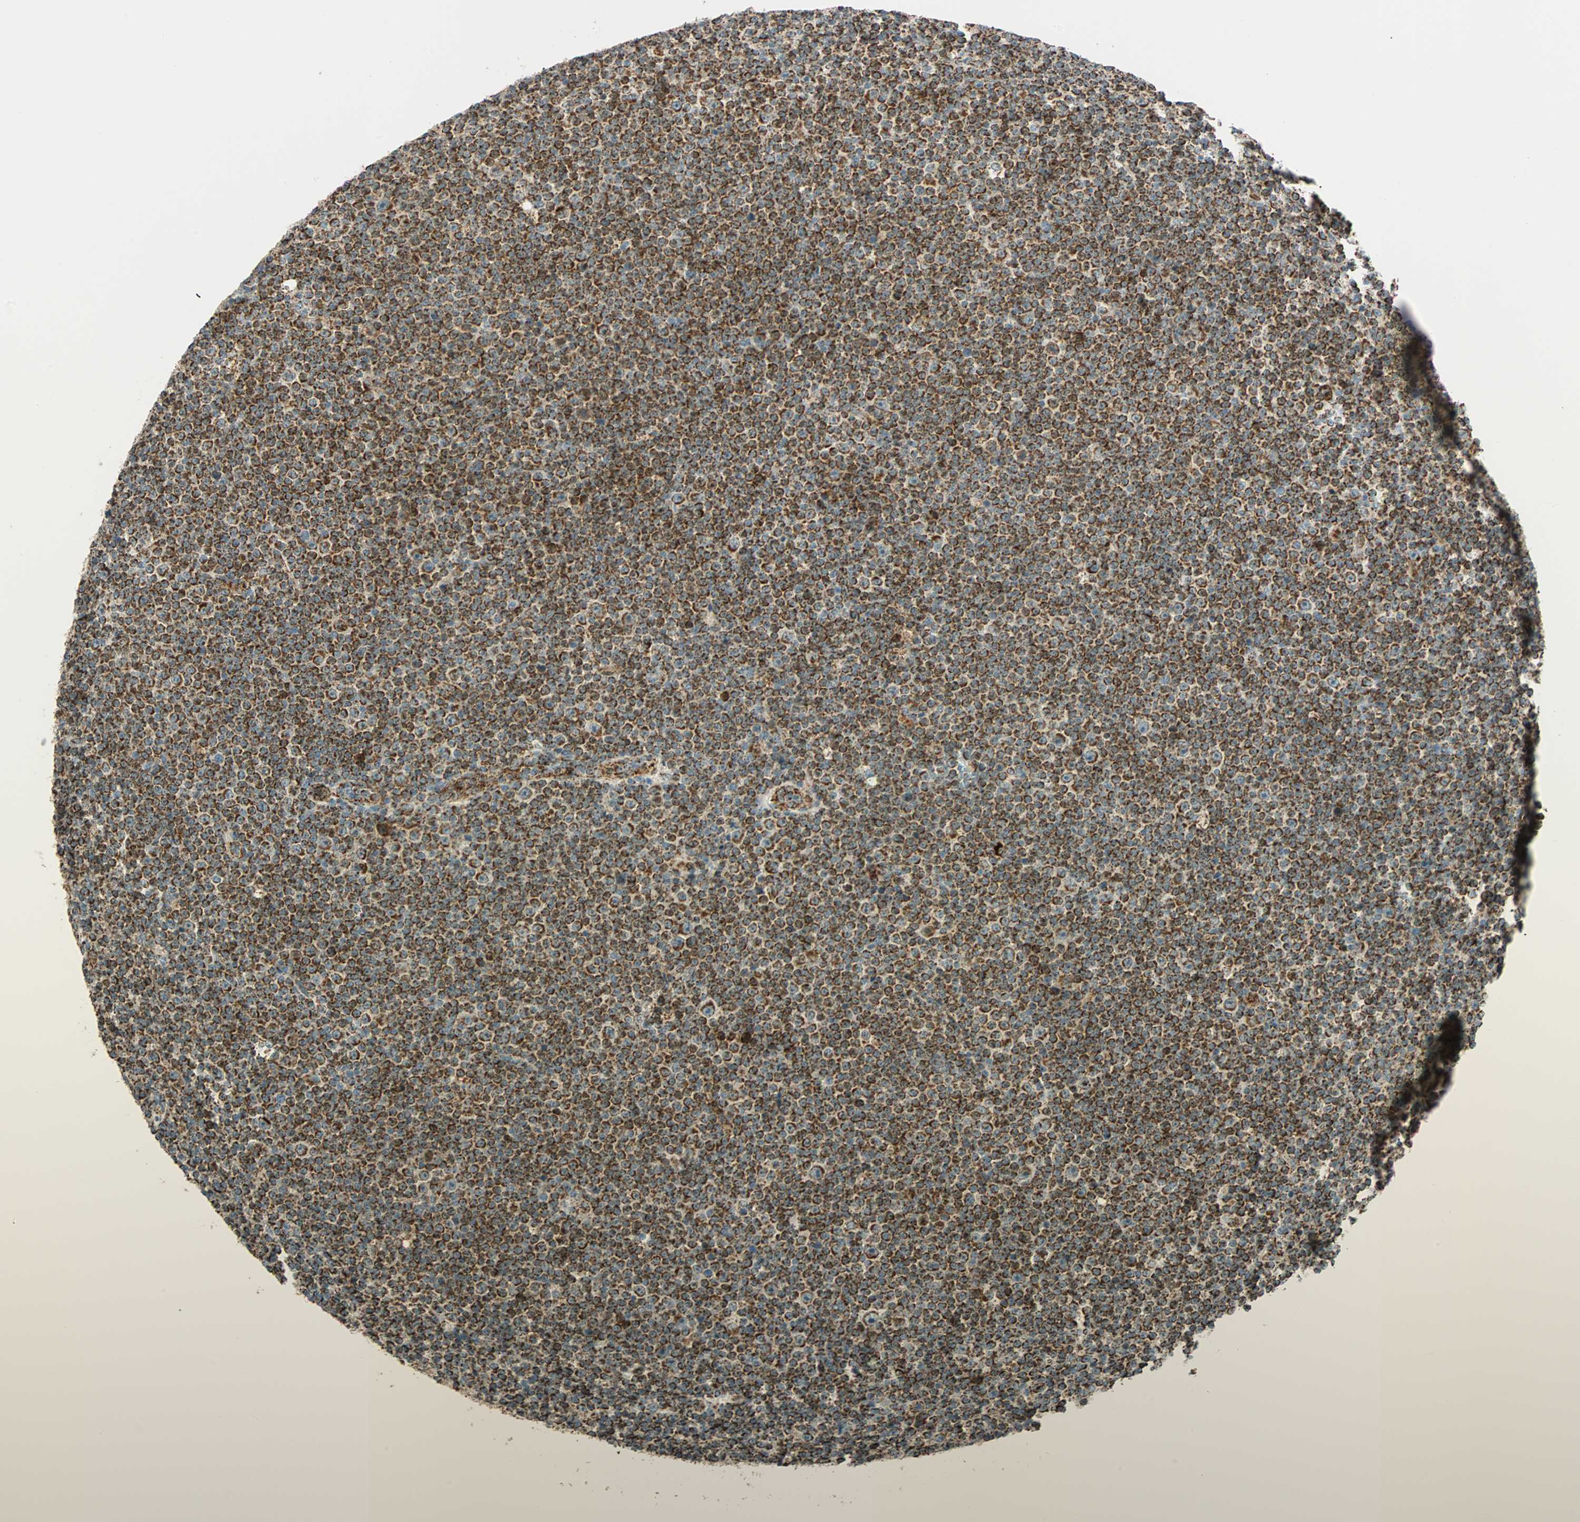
{"staining": {"intensity": "moderate", "quantity": ">75%", "location": "cytoplasmic/membranous"}, "tissue": "lymphoma", "cell_type": "Tumor cells", "image_type": "cancer", "snomed": [{"axis": "morphology", "description": "Malignant lymphoma, non-Hodgkin's type, Low grade"}, {"axis": "topography", "description": "Lymph node"}], "caption": "Lymphoma stained with a brown dye shows moderate cytoplasmic/membranous positive positivity in about >75% of tumor cells.", "gene": "SPRY4", "patient": {"sex": "female", "age": 67}}